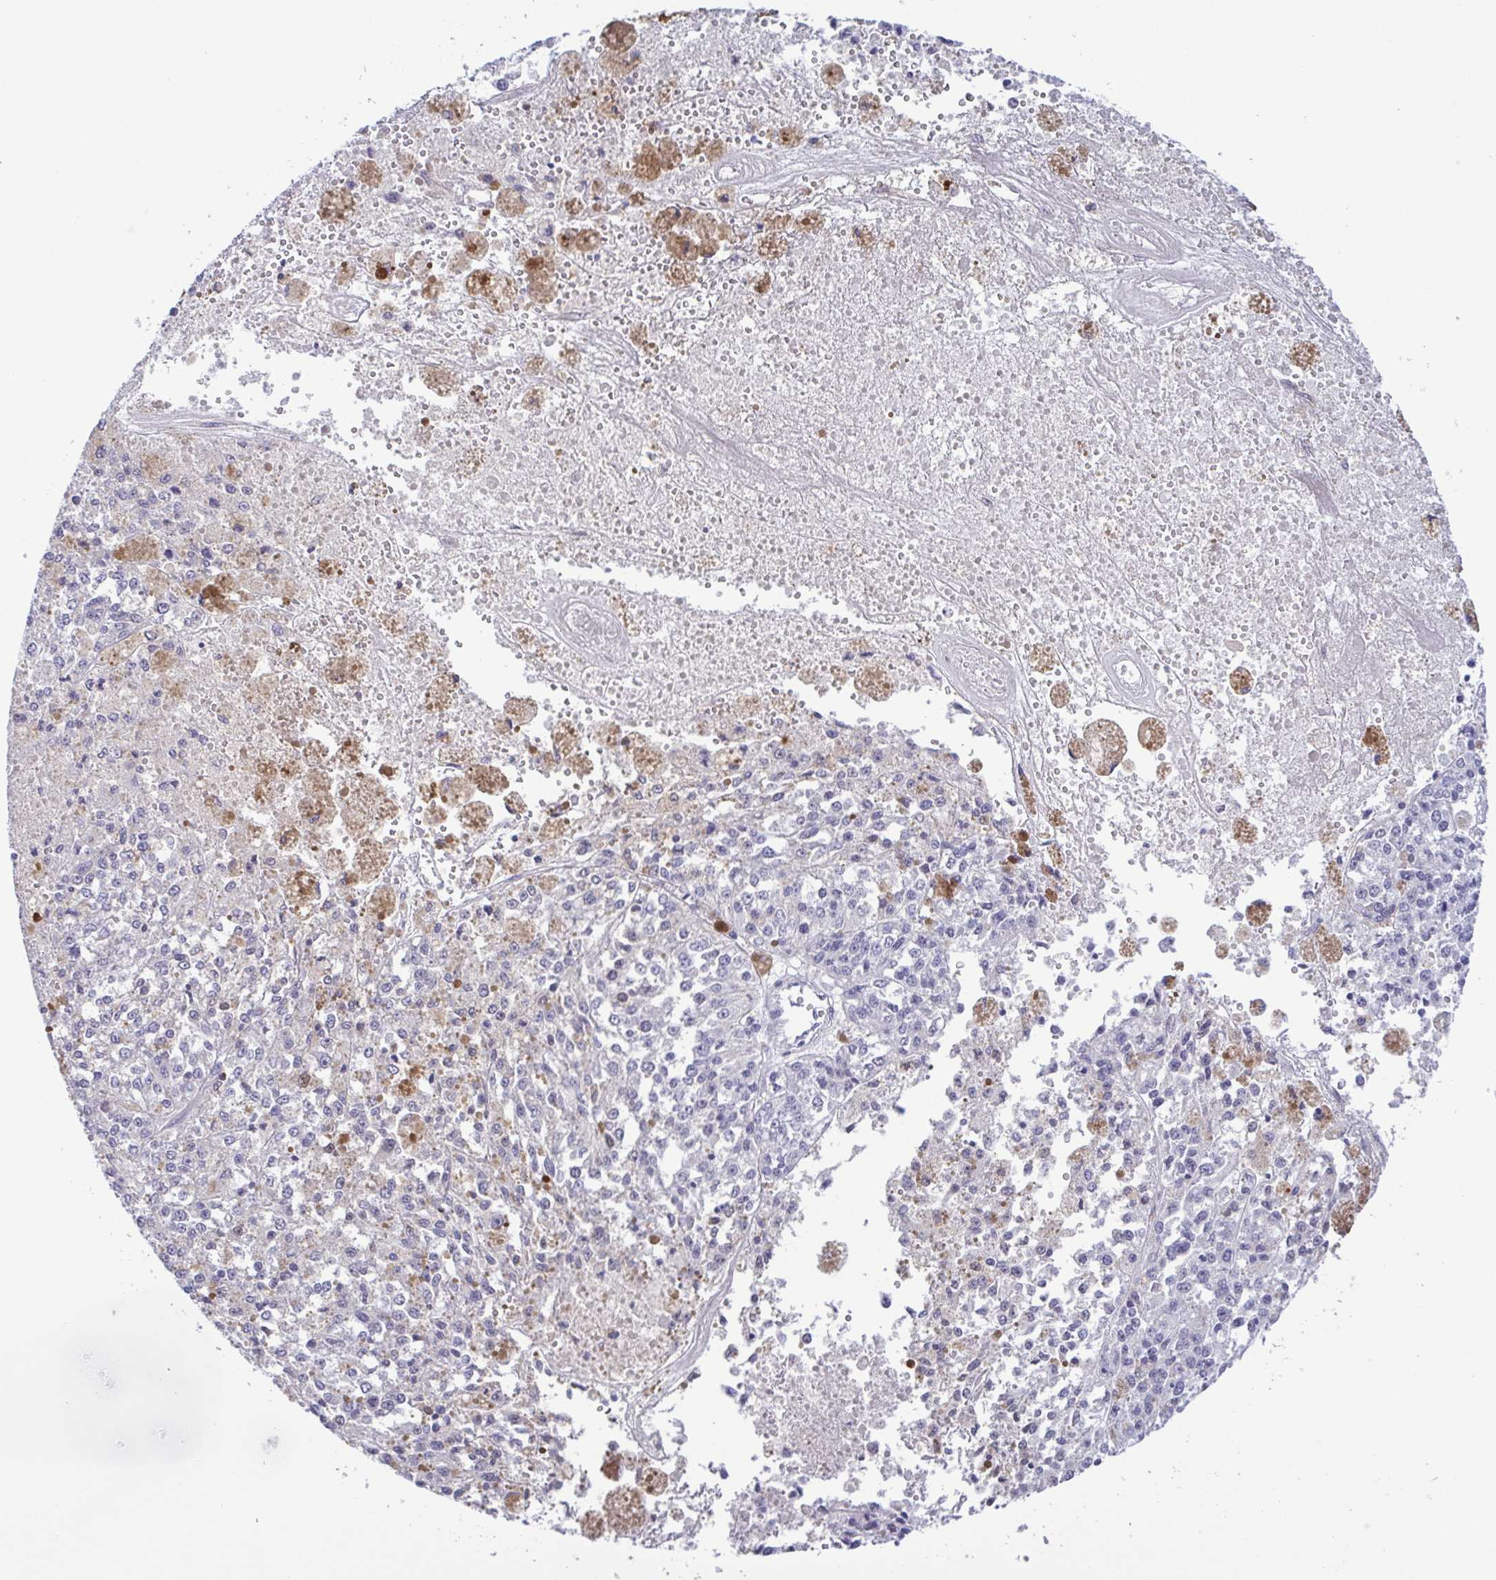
{"staining": {"intensity": "negative", "quantity": "none", "location": "none"}, "tissue": "melanoma", "cell_type": "Tumor cells", "image_type": "cancer", "snomed": [{"axis": "morphology", "description": "Malignant melanoma, Metastatic site"}, {"axis": "topography", "description": "Lymph node"}], "caption": "Tumor cells are negative for brown protein staining in melanoma.", "gene": "LDHC", "patient": {"sex": "female", "age": 64}}